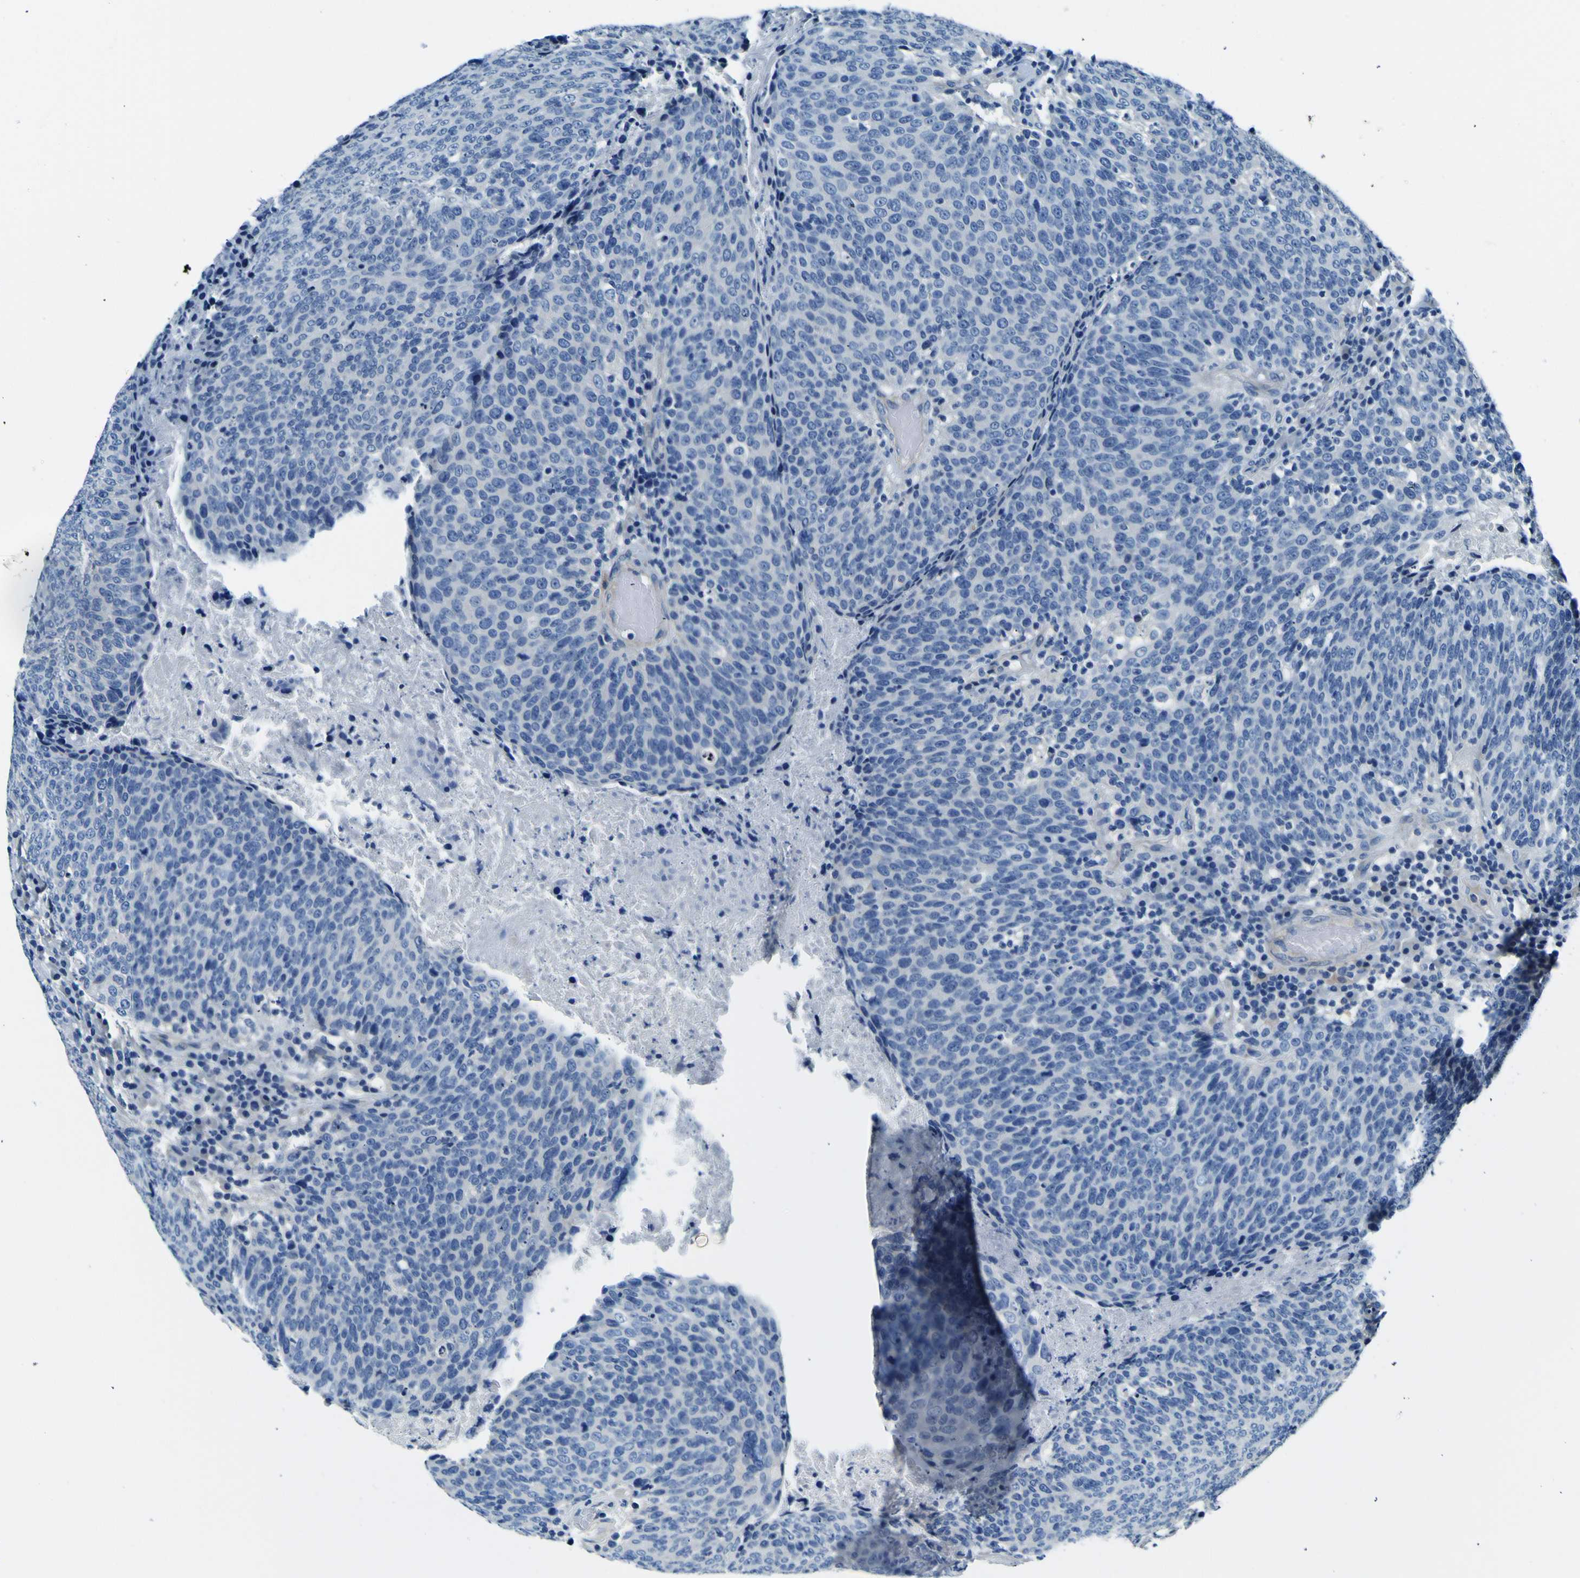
{"staining": {"intensity": "negative", "quantity": "none", "location": "none"}, "tissue": "head and neck cancer", "cell_type": "Tumor cells", "image_type": "cancer", "snomed": [{"axis": "morphology", "description": "Squamous cell carcinoma, NOS"}, {"axis": "morphology", "description": "Squamous cell carcinoma, metastatic, NOS"}, {"axis": "topography", "description": "Lymph node"}, {"axis": "topography", "description": "Head-Neck"}], "caption": "Immunohistochemical staining of head and neck cancer (metastatic squamous cell carcinoma) shows no significant staining in tumor cells.", "gene": "ADGRA2", "patient": {"sex": "male", "age": 62}}